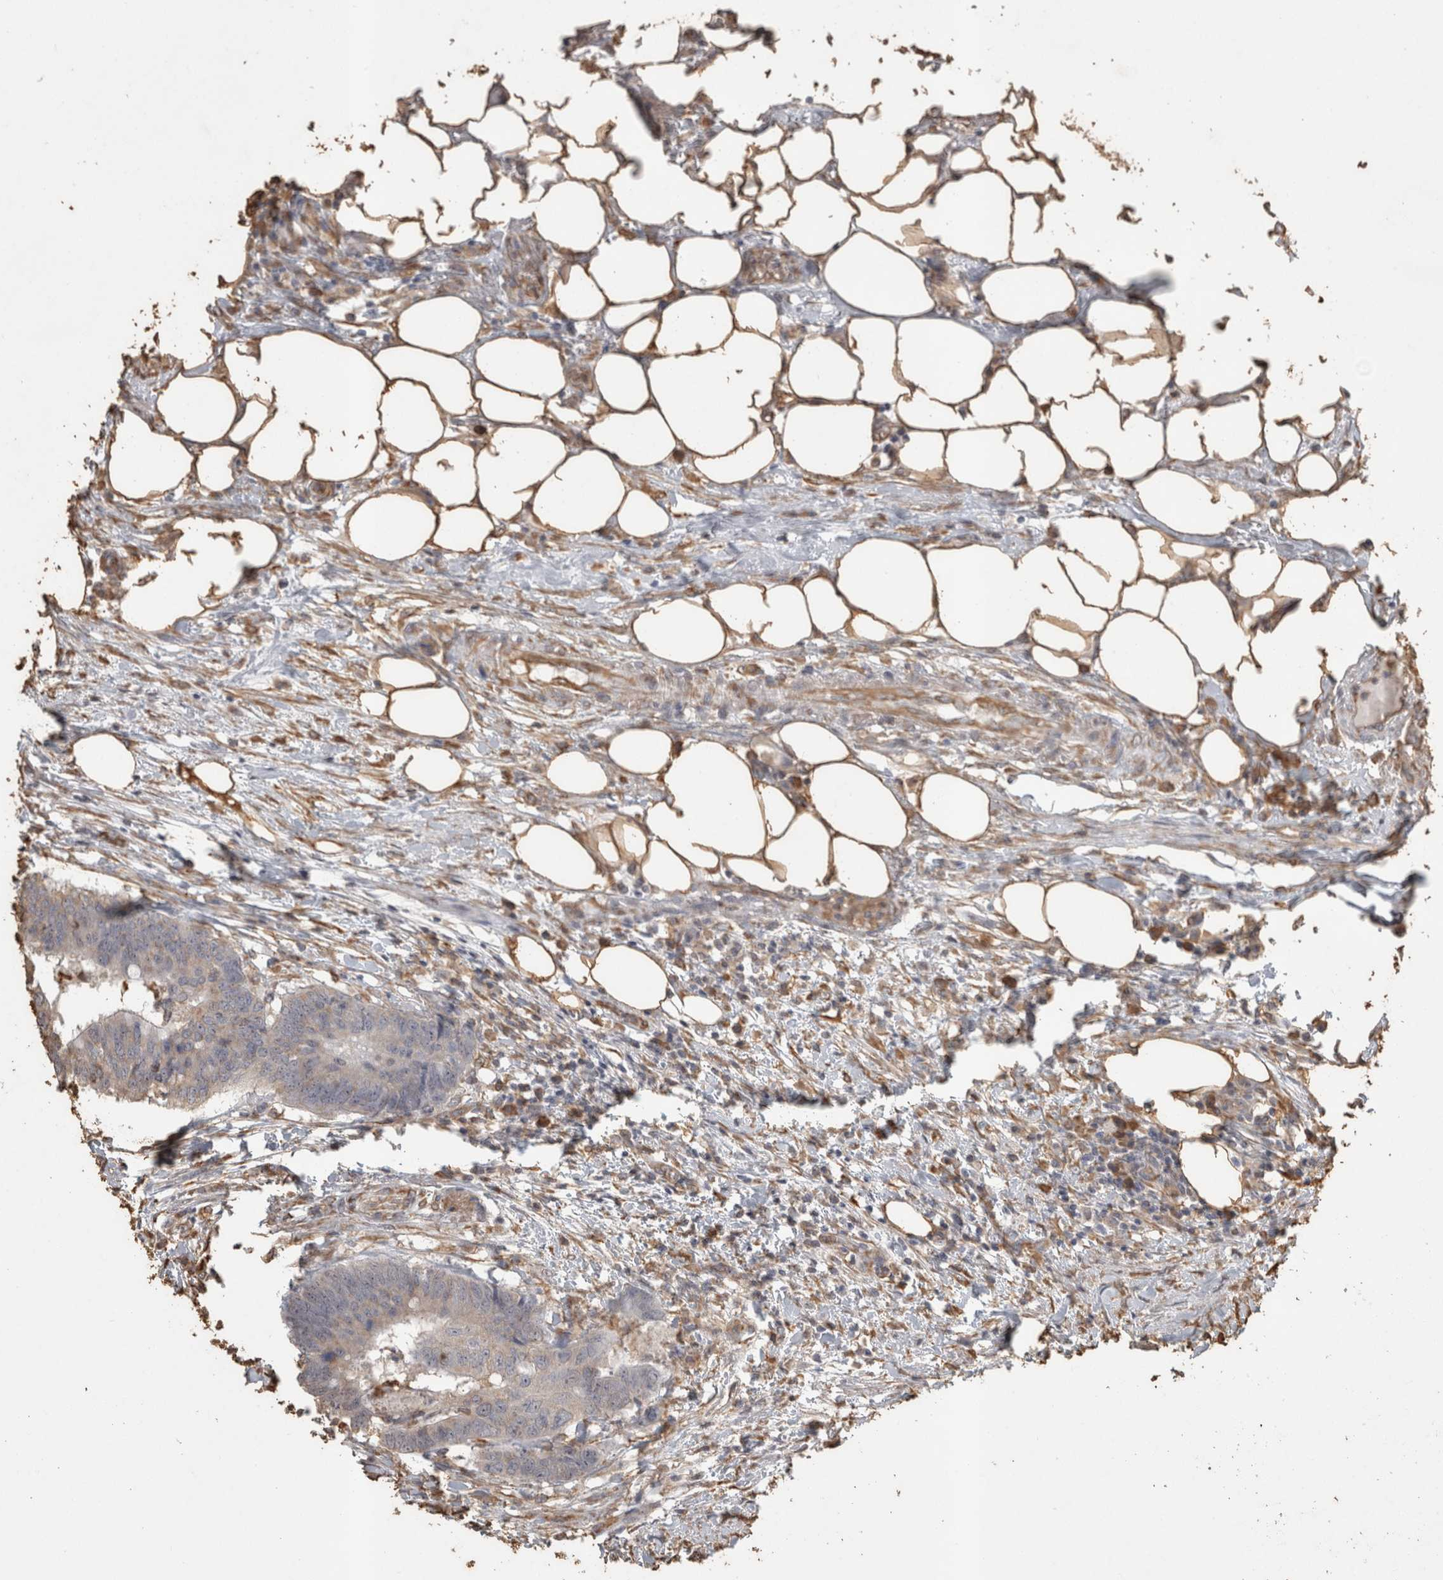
{"staining": {"intensity": "negative", "quantity": "none", "location": "none"}, "tissue": "colorectal cancer", "cell_type": "Tumor cells", "image_type": "cancer", "snomed": [{"axis": "morphology", "description": "Adenocarcinoma, NOS"}, {"axis": "topography", "description": "Colon"}], "caption": "Human adenocarcinoma (colorectal) stained for a protein using immunohistochemistry reveals no positivity in tumor cells.", "gene": "REPS2", "patient": {"sex": "male", "age": 56}}